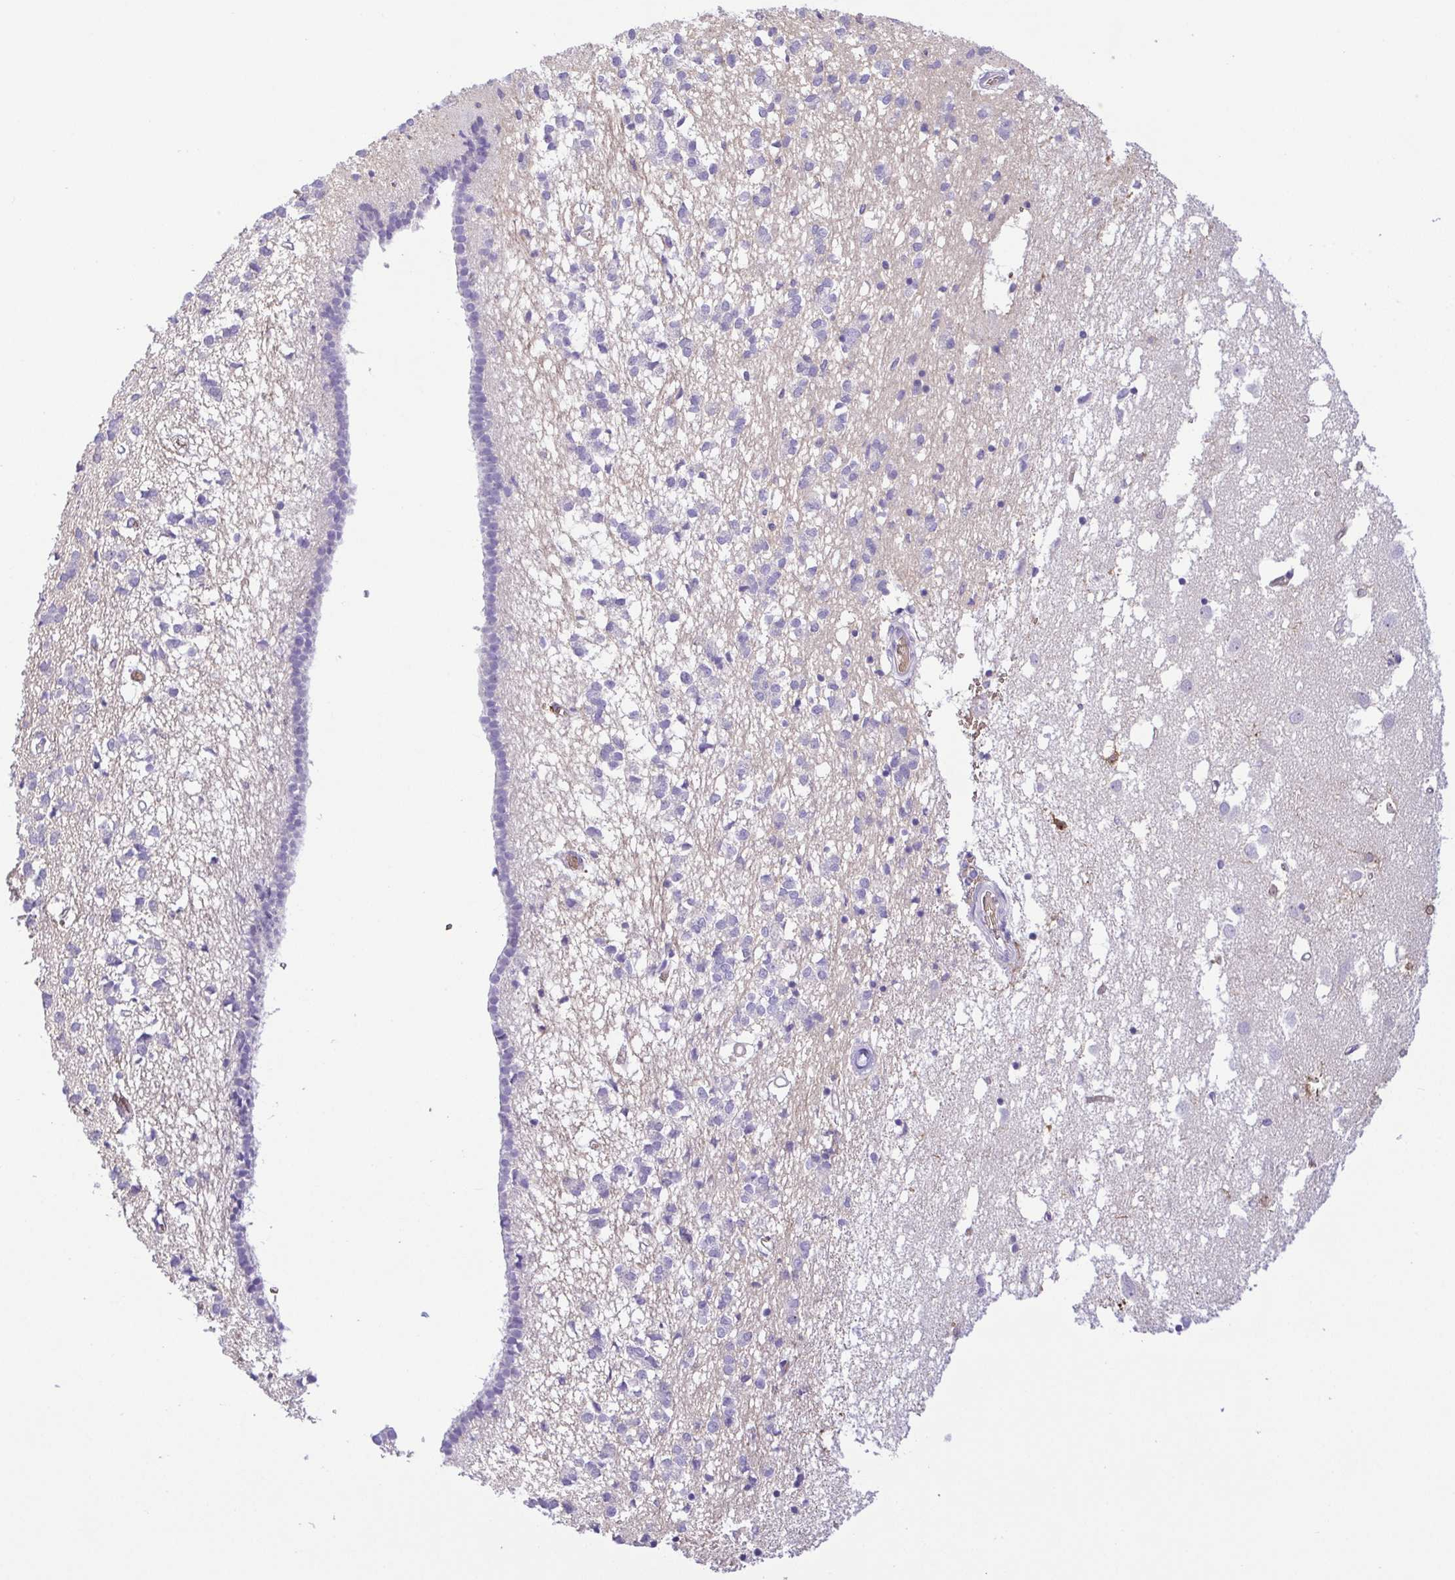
{"staining": {"intensity": "negative", "quantity": "none", "location": "none"}, "tissue": "caudate", "cell_type": "Glial cells", "image_type": "normal", "snomed": [{"axis": "morphology", "description": "Normal tissue, NOS"}, {"axis": "topography", "description": "Lateral ventricle wall"}], "caption": "Immunohistochemical staining of unremarkable human caudate demonstrates no significant expression in glial cells. (DAB (3,3'-diaminobenzidine) immunohistochemistry with hematoxylin counter stain).", "gene": "EPB42", "patient": {"sex": "male", "age": 70}}